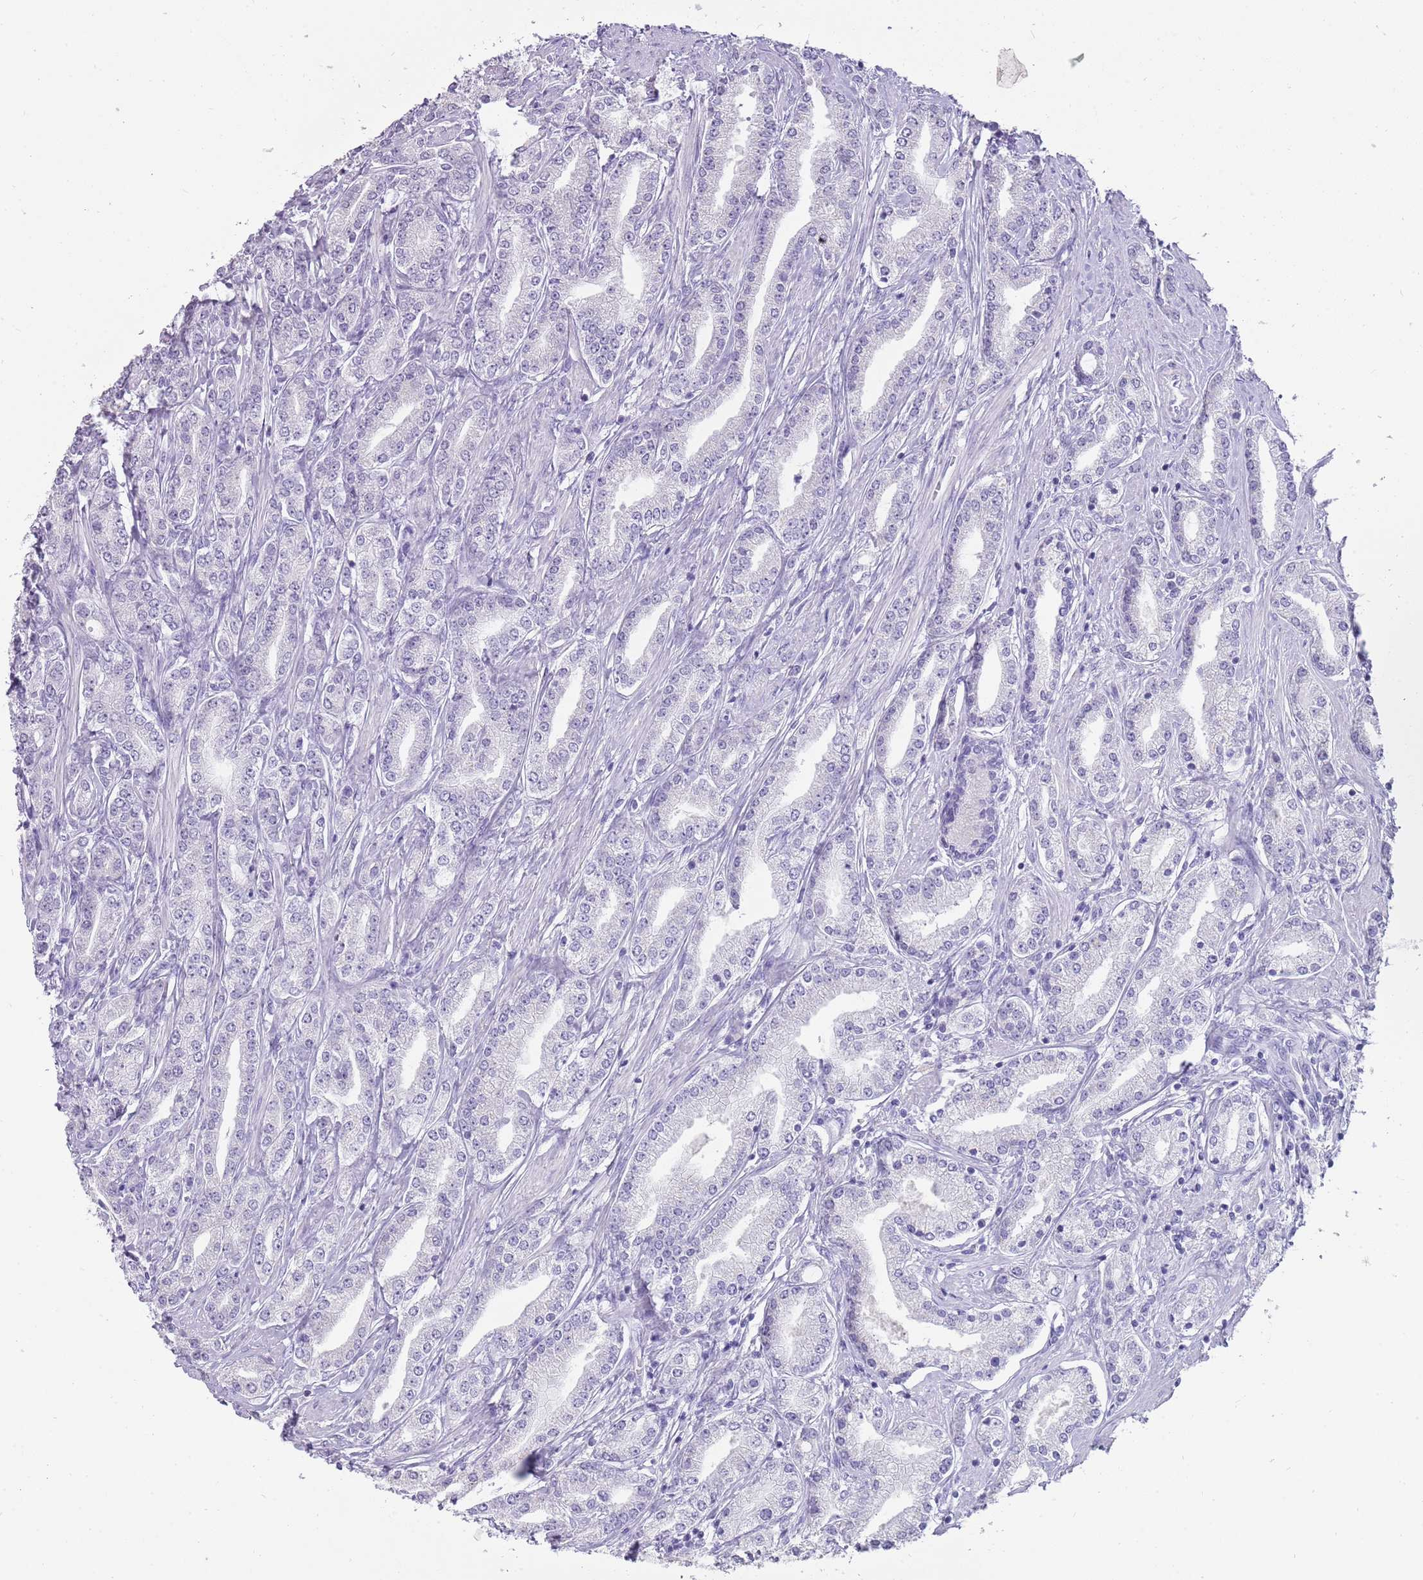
{"staining": {"intensity": "negative", "quantity": "none", "location": "none"}, "tissue": "prostate cancer", "cell_type": "Tumor cells", "image_type": "cancer", "snomed": [{"axis": "morphology", "description": "Adenocarcinoma, High grade"}, {"axis": "topography", "description": "Prostate"}], "caption": "This is an immunohistochemistry (IHC) histopathology image of prostate cancer (high-grade adenocarcinoma). There is no positivity in tumor cells.", "gene": "NBPF3", "patient": {"sex": "male", "age": 66}}